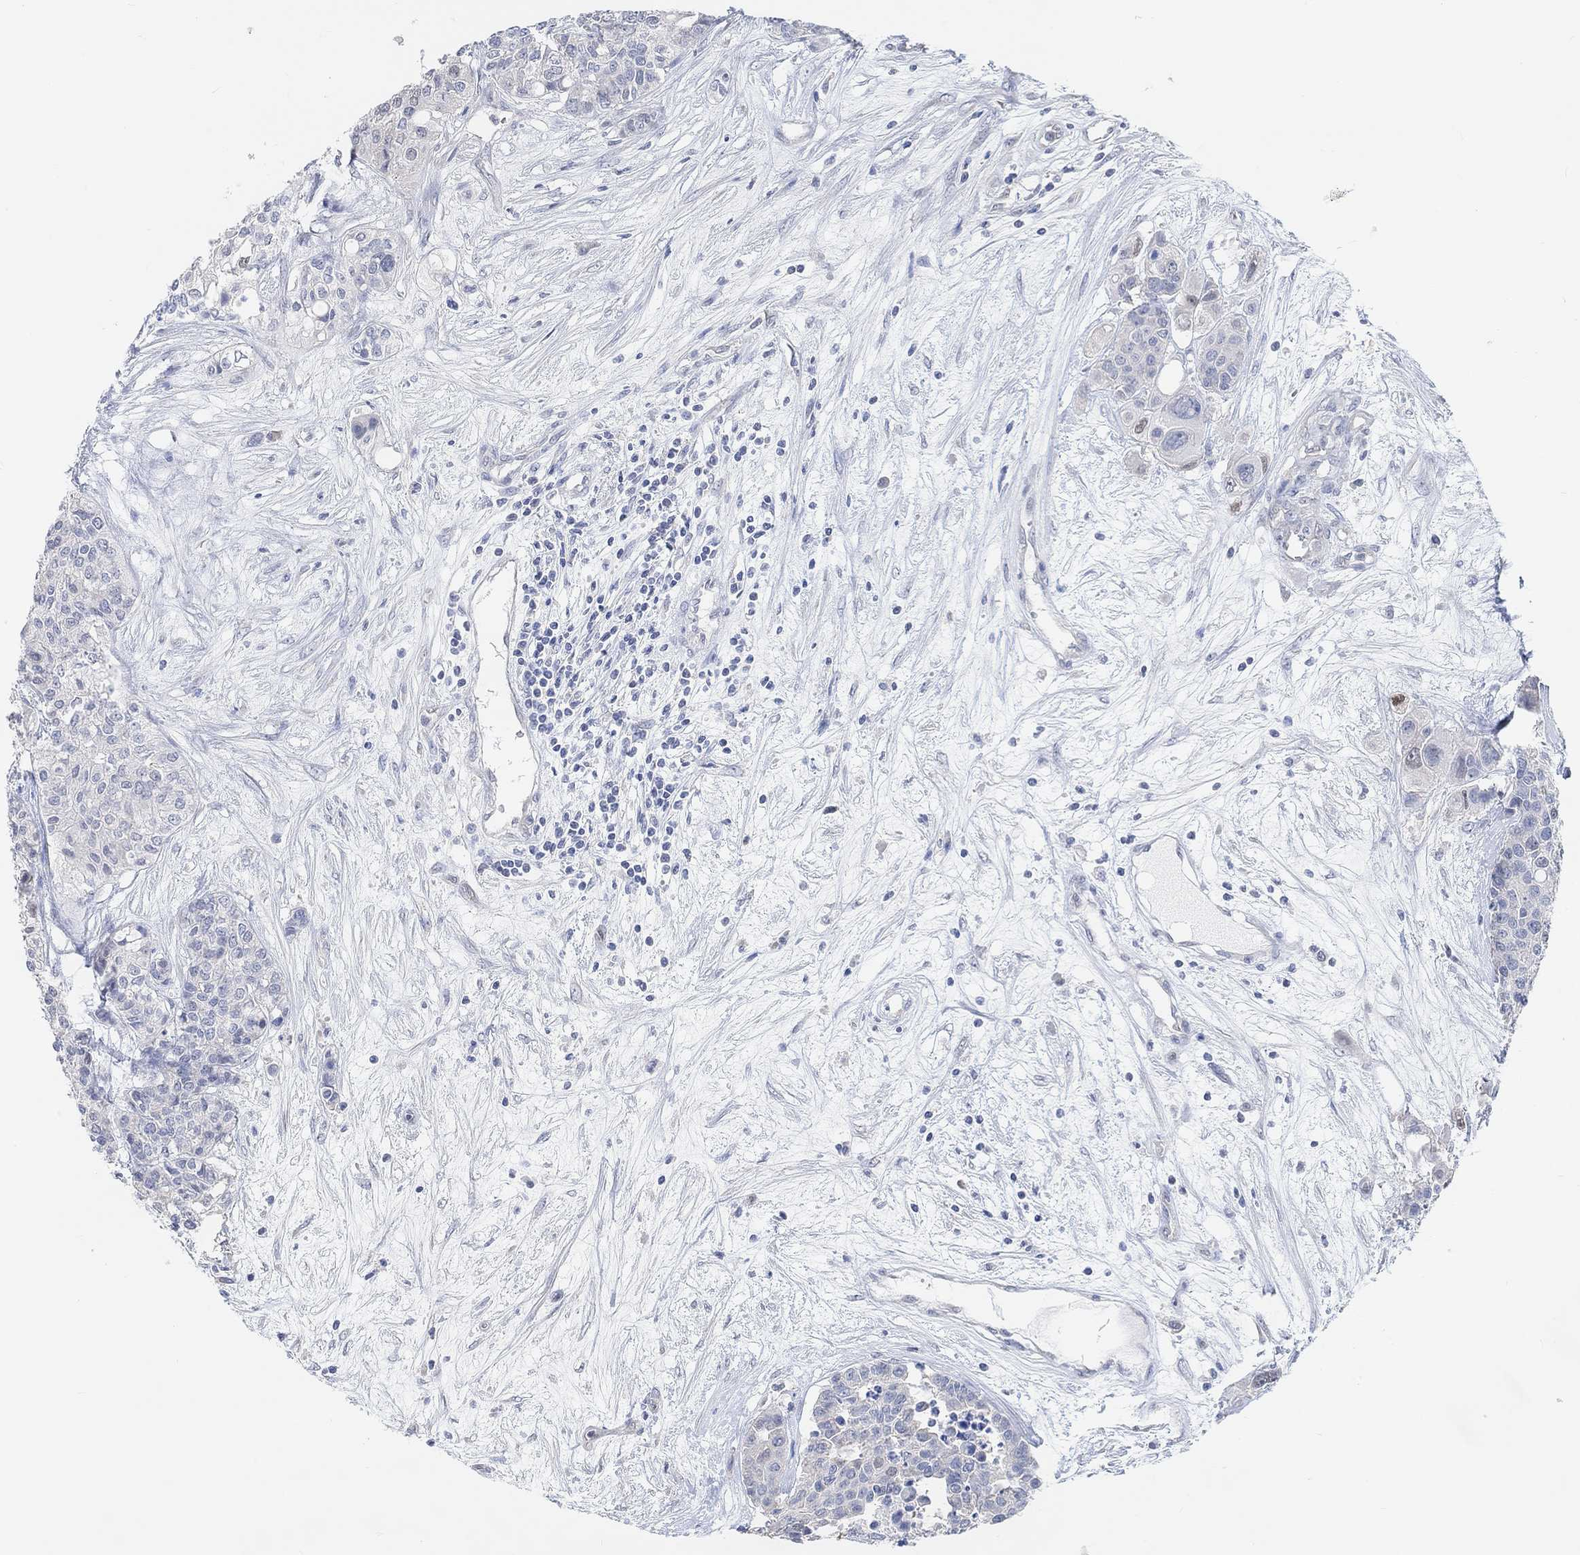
{"staining": {"intensity": "negative", "quantity": "none", "location": "none"}, "tissue": "carcinoid", "cell_type": "Tumor cells", "image_type": "cancer", "snomed": [{"axis": "morphology", "description": "Carcinoid, malignant, NOS"}, {"axis": "topography", "description": "Colon"}], "caption": "High power microscopy micrograph of an IHC image of malignant carcinoid, revealing no significant positivity in tumor cells. Brightfield microscopy of immunohistochemistry stained with DAB (brown) and hematoxylin (blue), captured at high magnification.", "gene": "MUC1", "patient": {"sex": "male", "age": 81}}